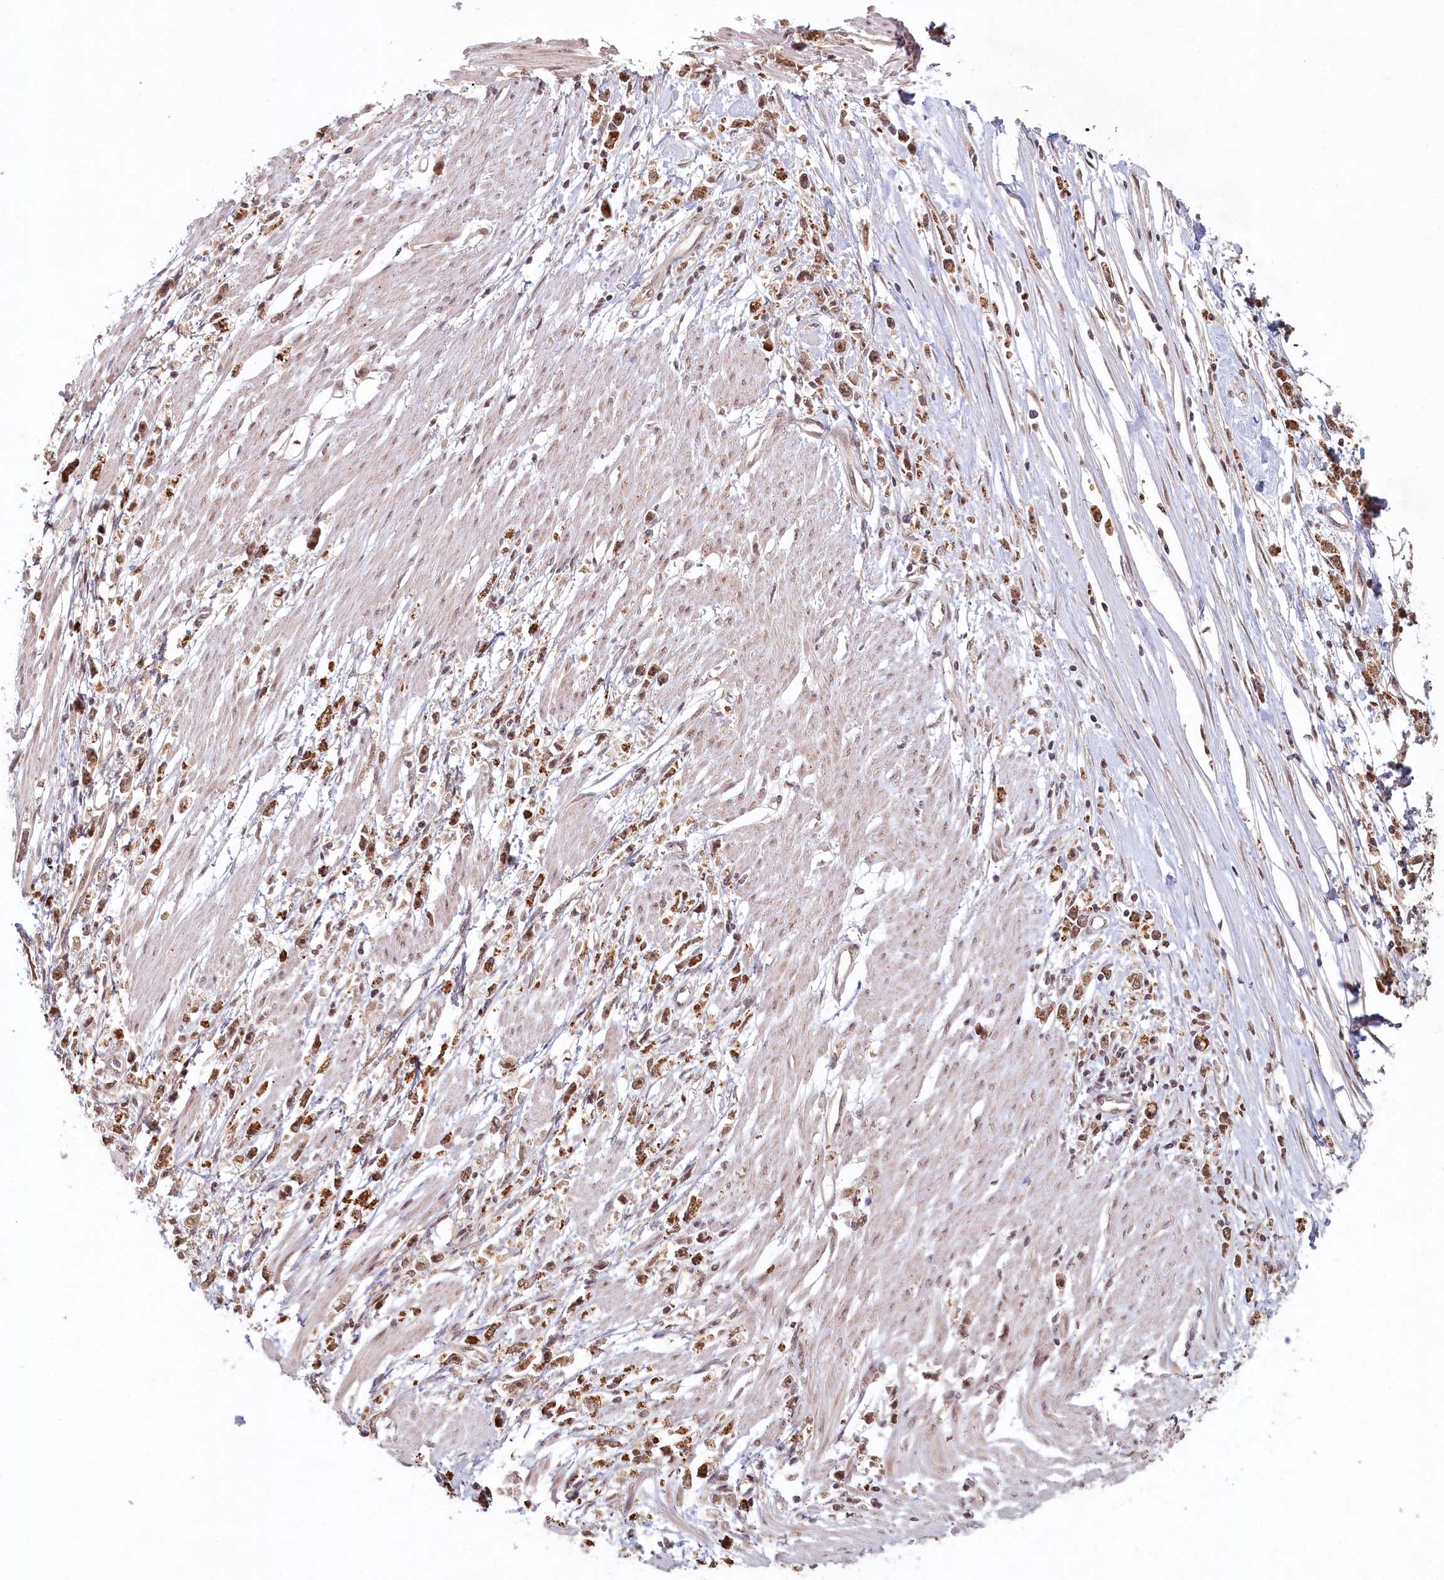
{"staining": {"intensity": "moderate", "quantity": ">75%", "location": "cytoplasmic/membranous,nuclear"}, "tissue": "stomach cancer", "cell_type": "Tumor cells", "image_type": "cancer", "snomed": [{"axis": "morphology", "description": "Adenocarcinoma, NOS"}, {"axis": "topography", "description": "Stomach"}], "caption": "This is a micrograph of immunohistochemistry (IHC) staining of adenocarcinoma (stomach), which shows moderate expression in the cytoplasmic/membranous and nuclear of tumor cells.", "gene": "WAPL", "patient": {"sex": "female", "age": 59}}